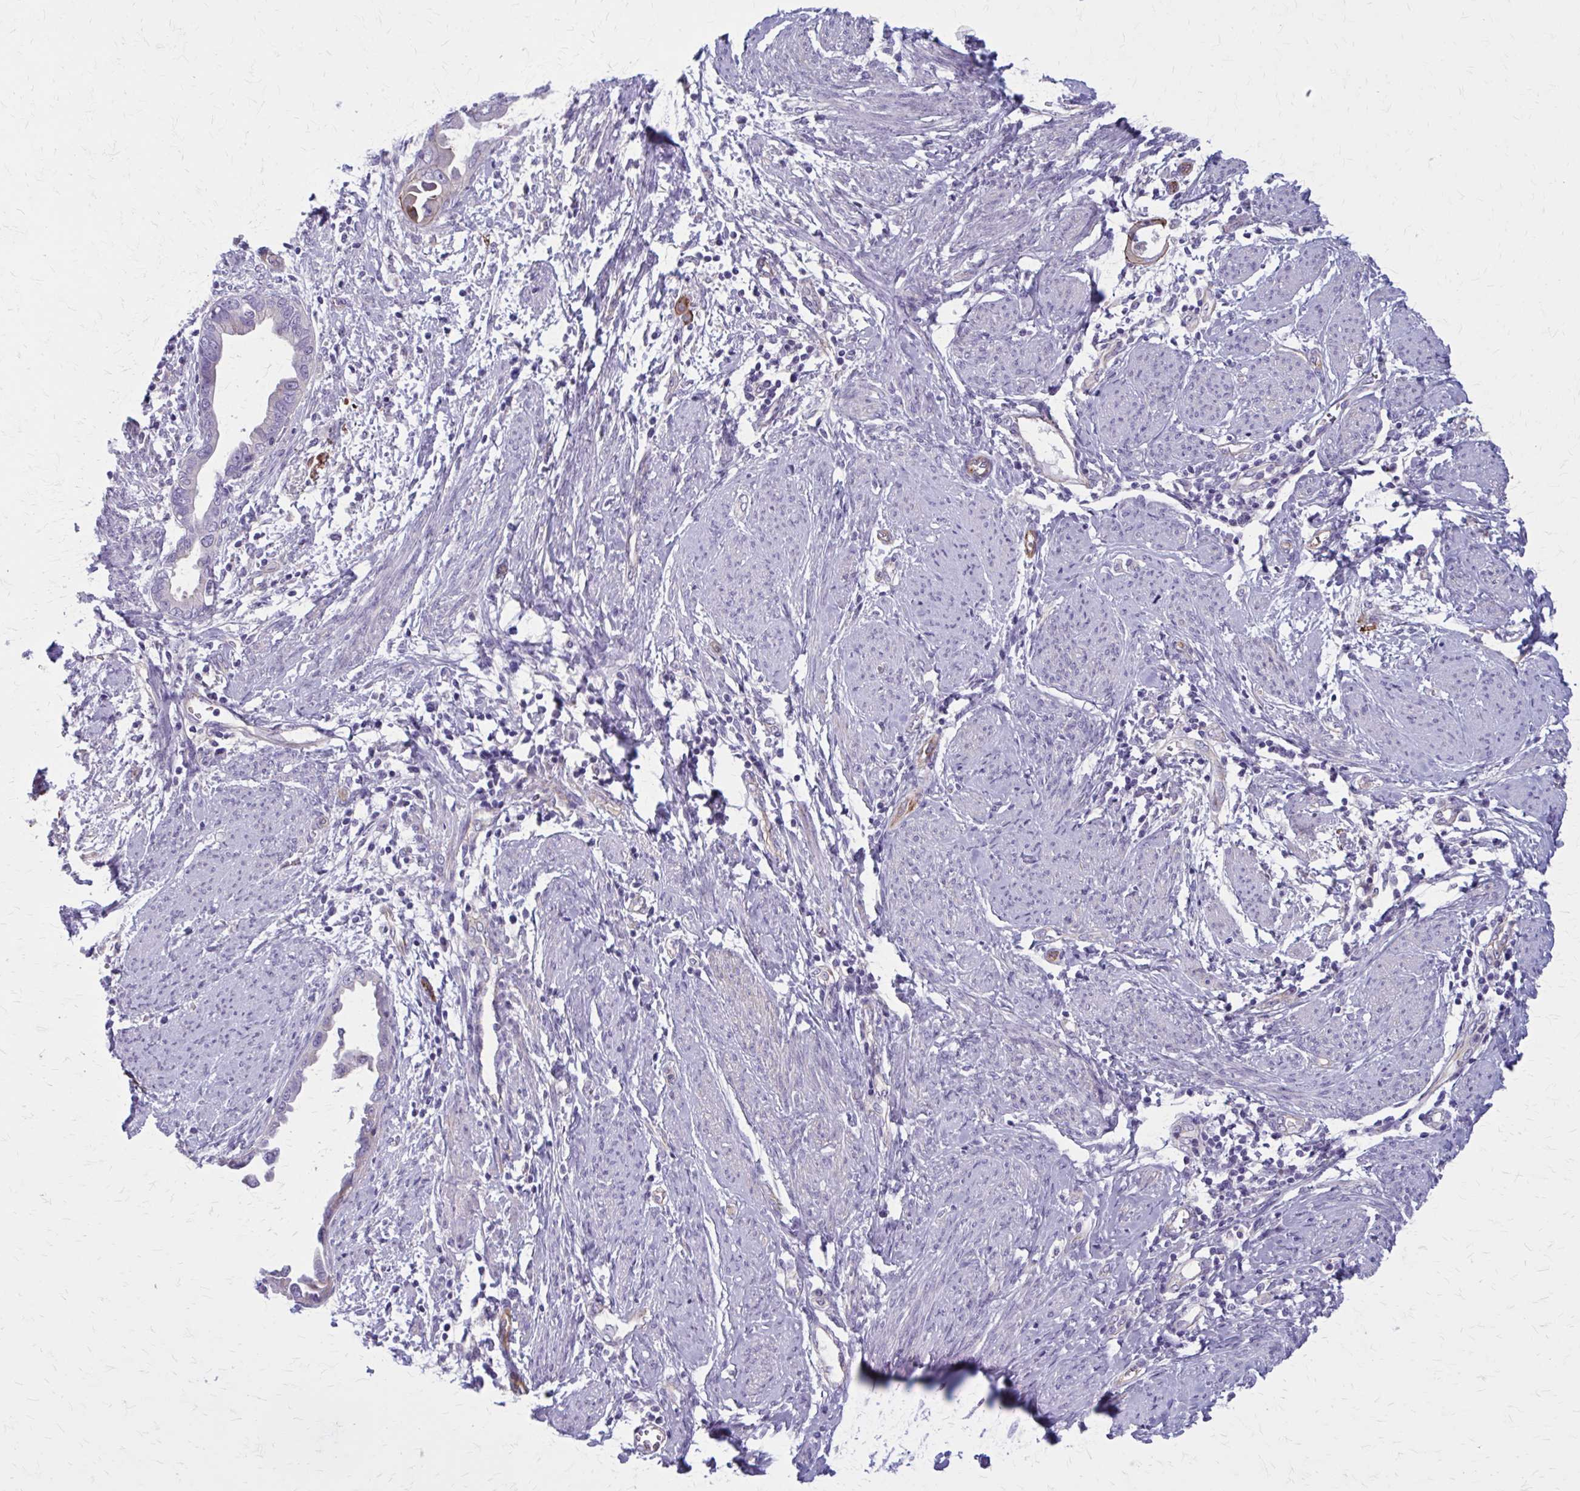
{"staining": {"intensity": "negative", "quantity": "none", "location": "none"}, "tissue": "endometrial cancer", "cell_type": "Tumor cells", "image_type": "cancer", "snomed": [{"axis": "morphology", "description": "Adenocarcinoma, NOS"}, {"axis": "topography", "description": "Endometrium"}], "caption": "High magnification brightfield microscopy of adenocarcinoma (endometrial) stained with DAB (brown) and counterstained with hematoxylin (blue): tumor cells show no significant staining. (DAB IHC, high magnification).", "gene": "ZDHHC7", "patient": {"sex": "female", "age": 57}}